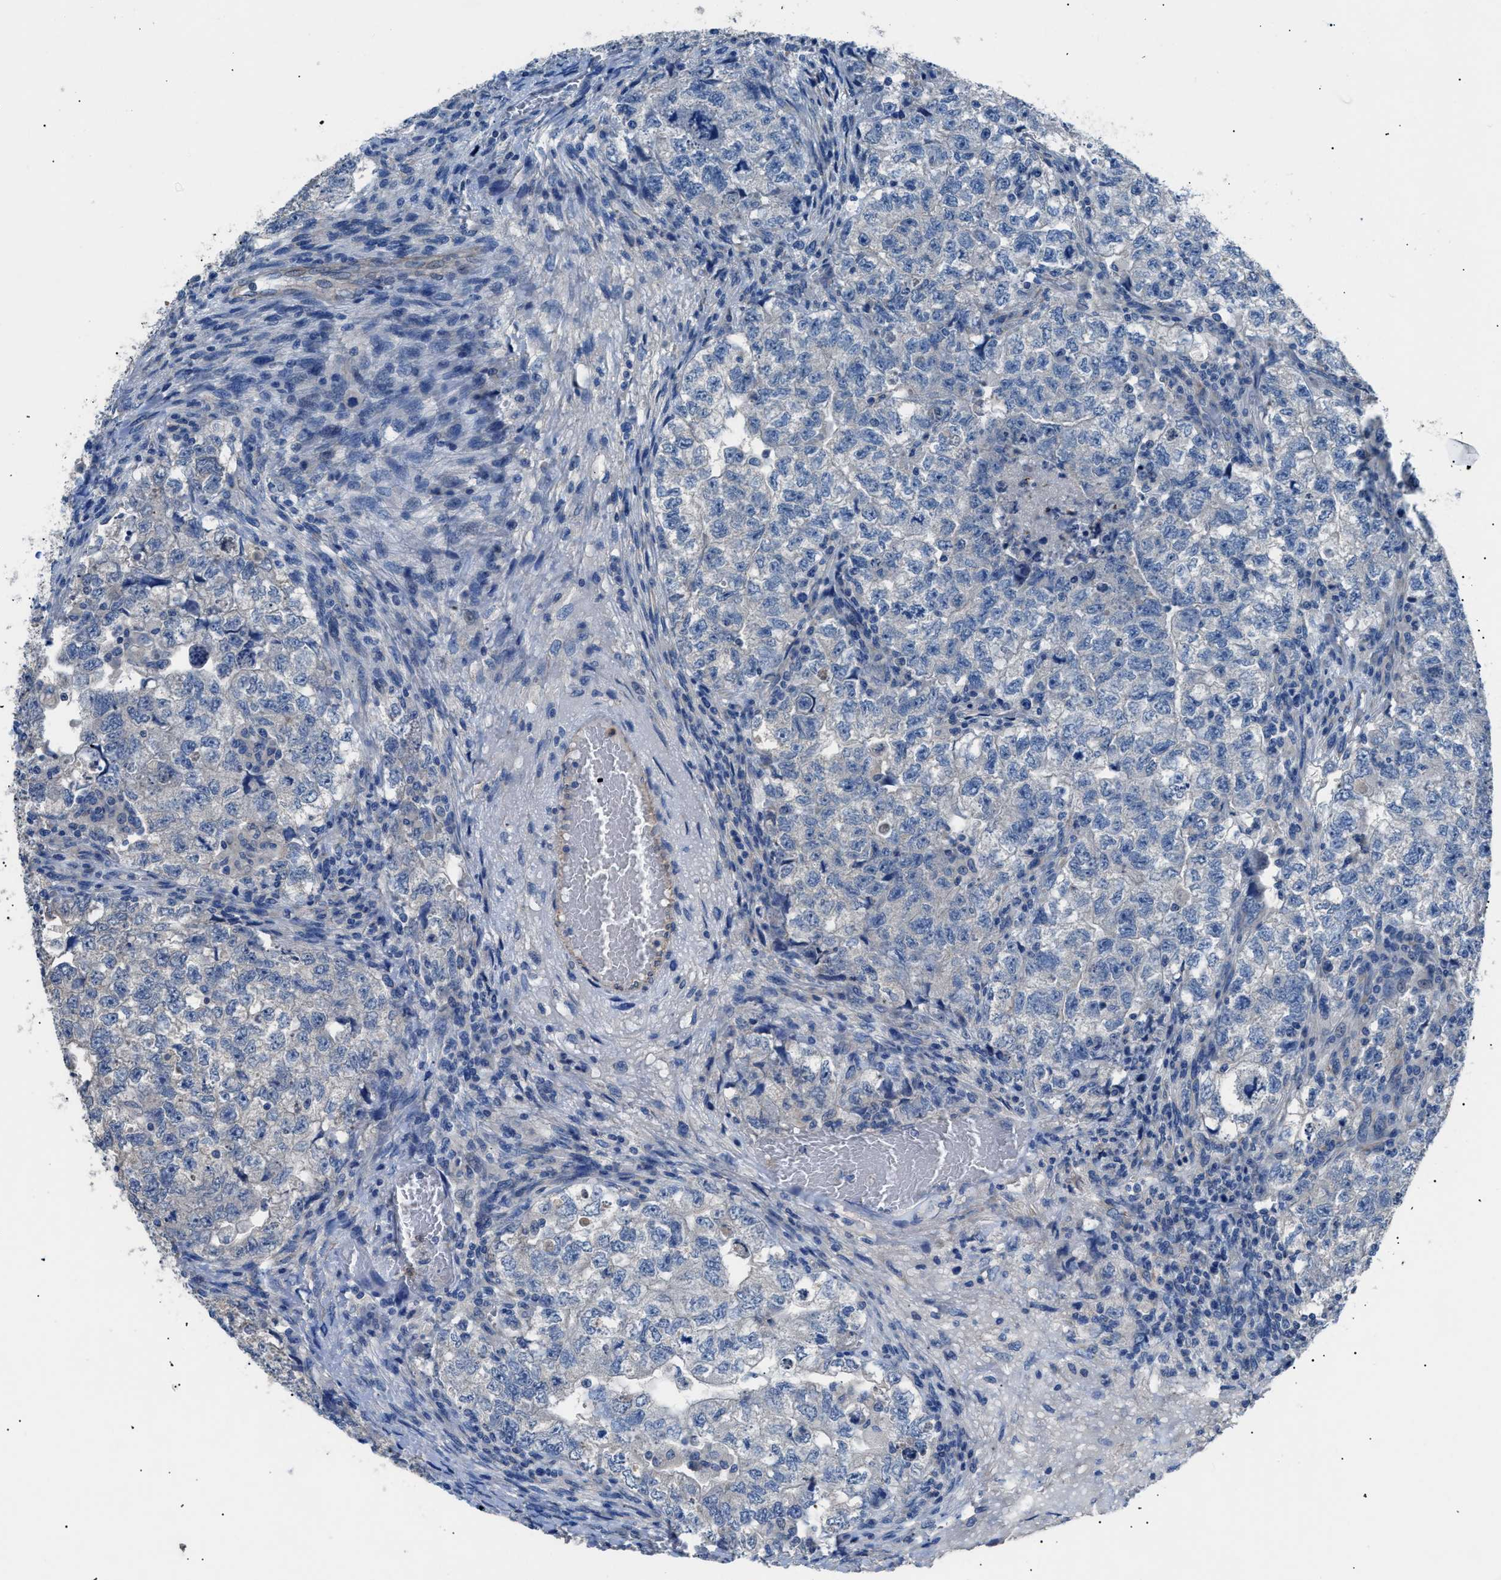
{"staining": {"intensity": "negative", "quantity": "none", "location": "none"}, "tissue": "testis cancer", "cell_type": "Tumor cells", "image_type": "cancer", "snomed": [{"axis": "morphology", "description": "Carcinoma, Embryonal, NOS"}, {"axis": "topography", "description": "Testis"}], "caption": "IHC micrograph of neoplastic tissue: embryonal carcinoma (testis) stained with DAB (3,3'-diaminobenzidine) demonstrates no significant protein staining in tumor cells. (DAB immunohistochemistry, high magnification).", "gene": "ITPR1", "patient": {"sex": "male", "age": 36}}